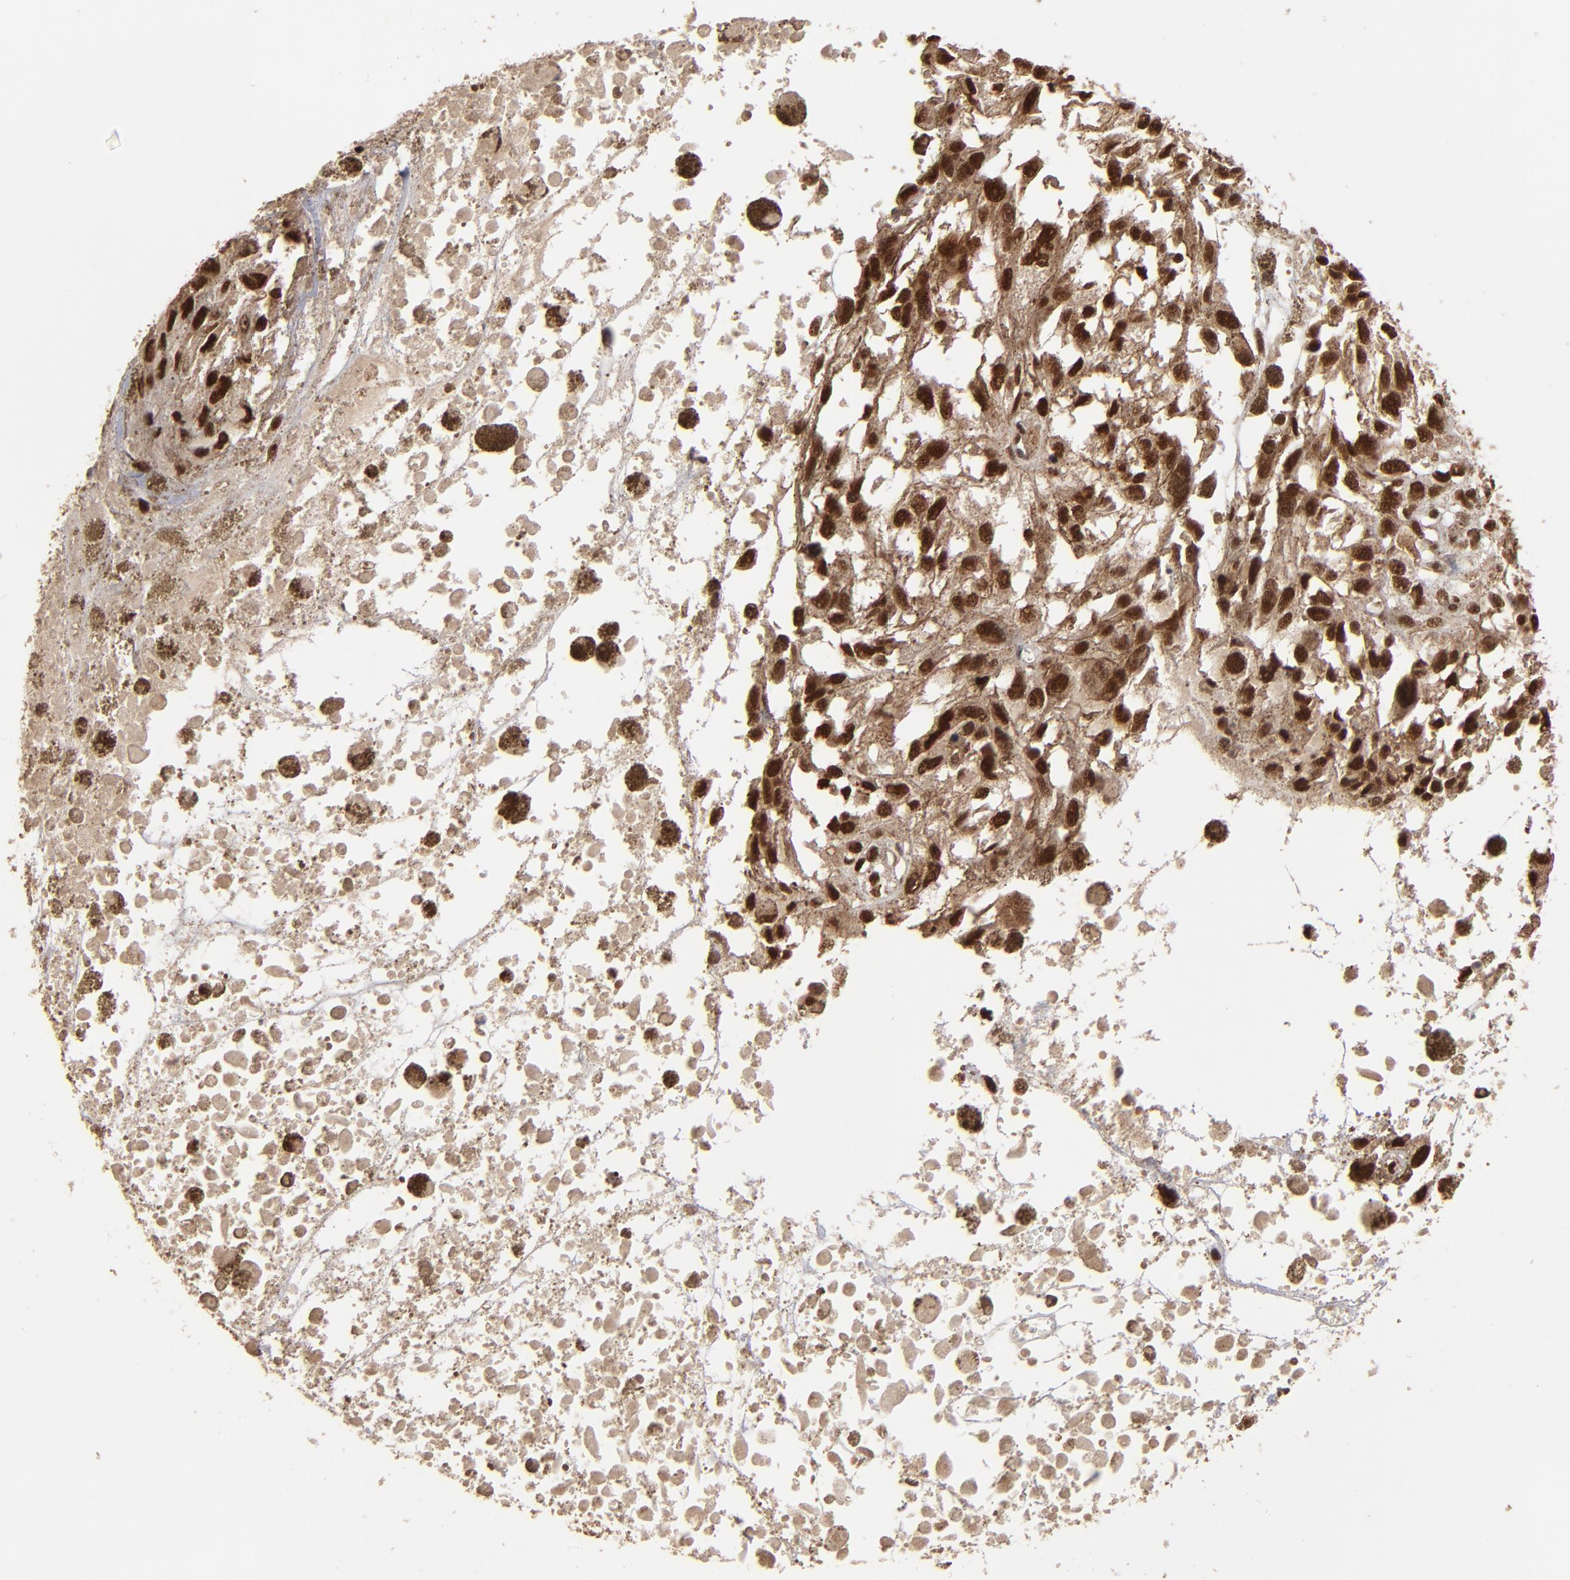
{"staining": {"intensity": "strong", "quantity": ">75%", "location": "cytoplasmic/membranous,nuclear"}, "tissue": "melanoma", "cell_type": "Tumor cells", "image_type": "cancer", "snomed": [{"axis": "morphology", "description": "Malignant melanoma, Metastatic site"}, {"axis": "topography", "description": "Lymph node"}], "caption": "A high-resolution micrograph shows immunohistochemistry staining of malignant melanoma (metastatic site), which displays strong cytoplasmic/membranous and nuclear expression in approximately >75% of tumor cells. (DAB IHC, brown staining for protein, blue staining for nuclei).", "gene": "SNW1", "patient": {"sex": "male", "age": 59}}